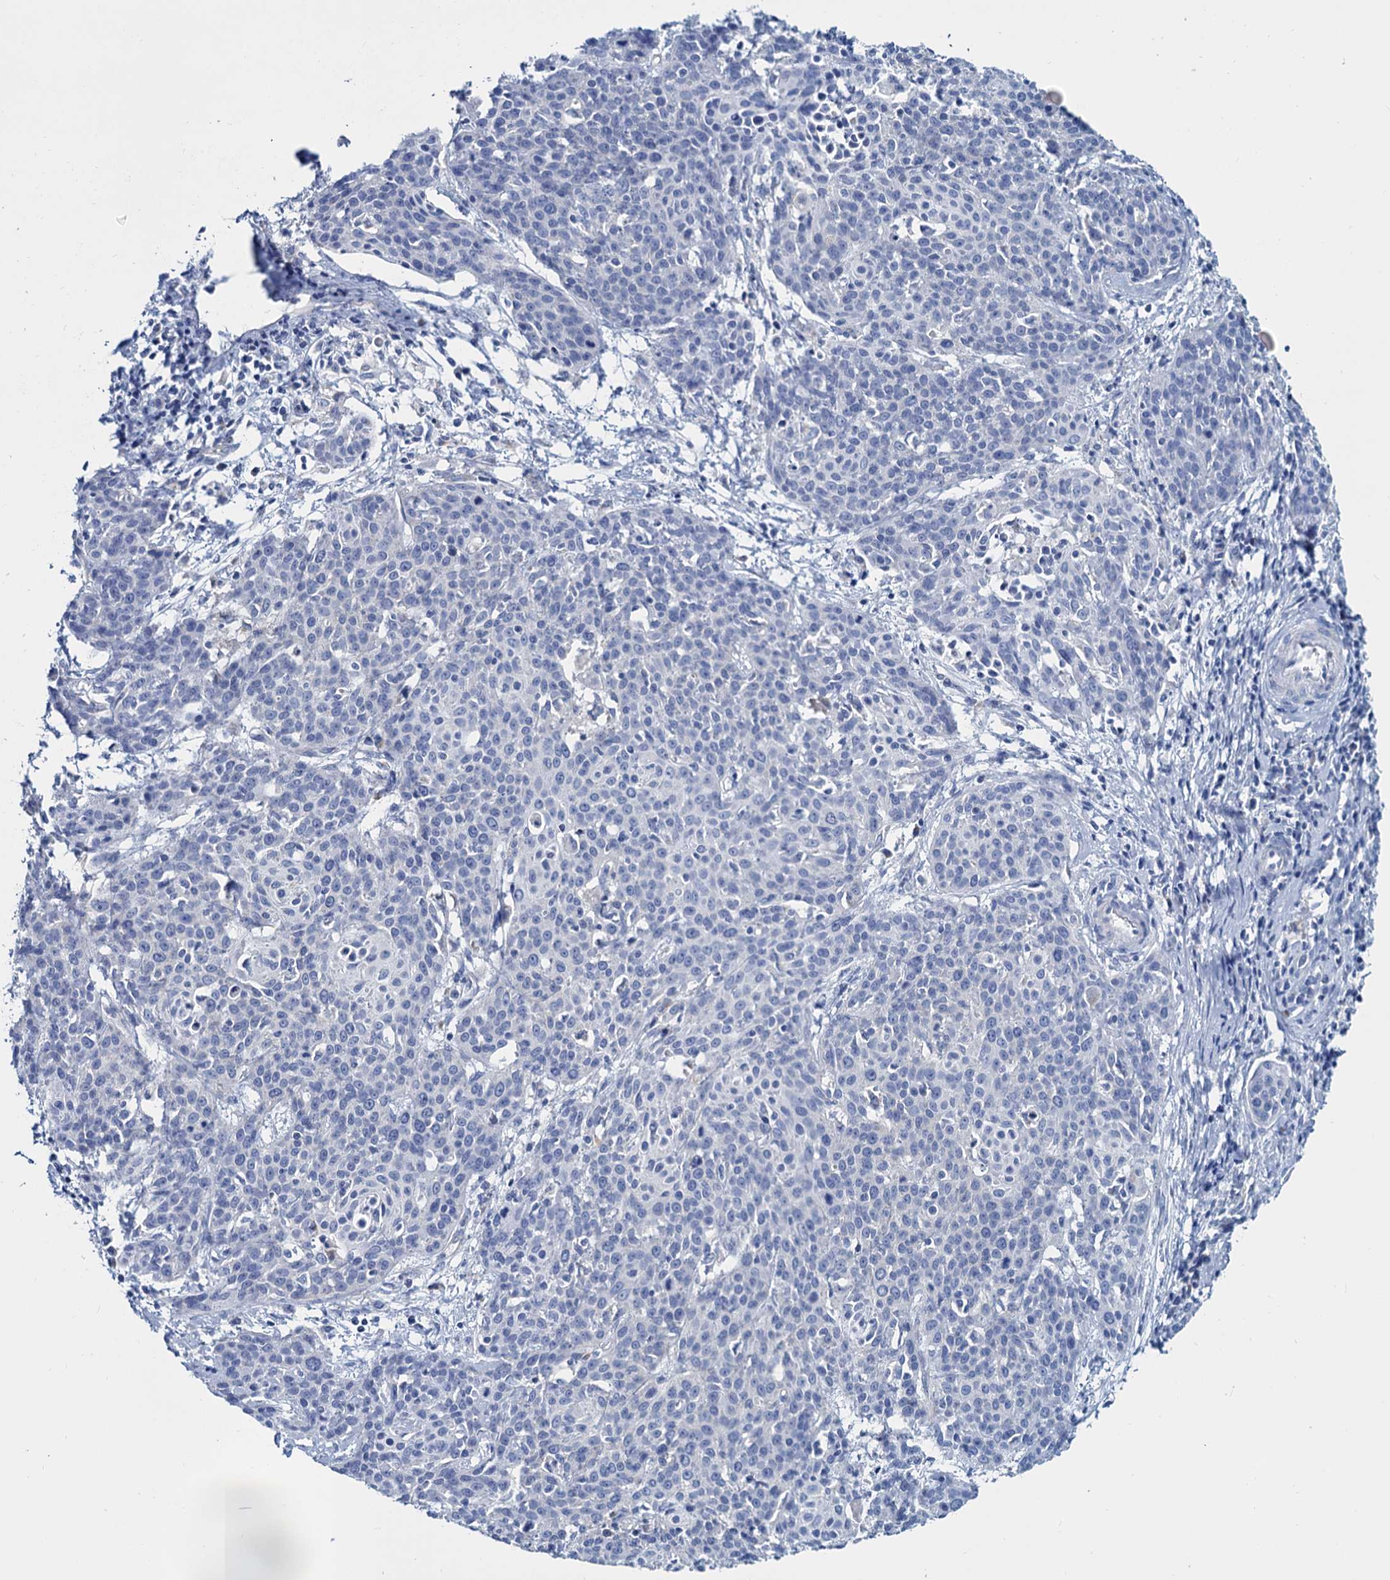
{"staining": {"intensity": "negative", "quantity": "none", "location": "none"}, "tissue": "cervical cancer", "cell_type": "Tumor cells", "image_type": "cancer", "snomed": [{"axis": "morphology", "description": "Squamous cell carcinoma, NOS"}, {"axis": "topography", "description": "Cervix"}], "caption": "IHC histopathology image of neoplastic tissue: cervical squamous cell carcinoma stained with DAB (3,3'-diaminobenzidine) displays no significant protein staining in tumor cells.", "gene": "SLC1A3", "patient": {"sex": "female", "age": 38}}